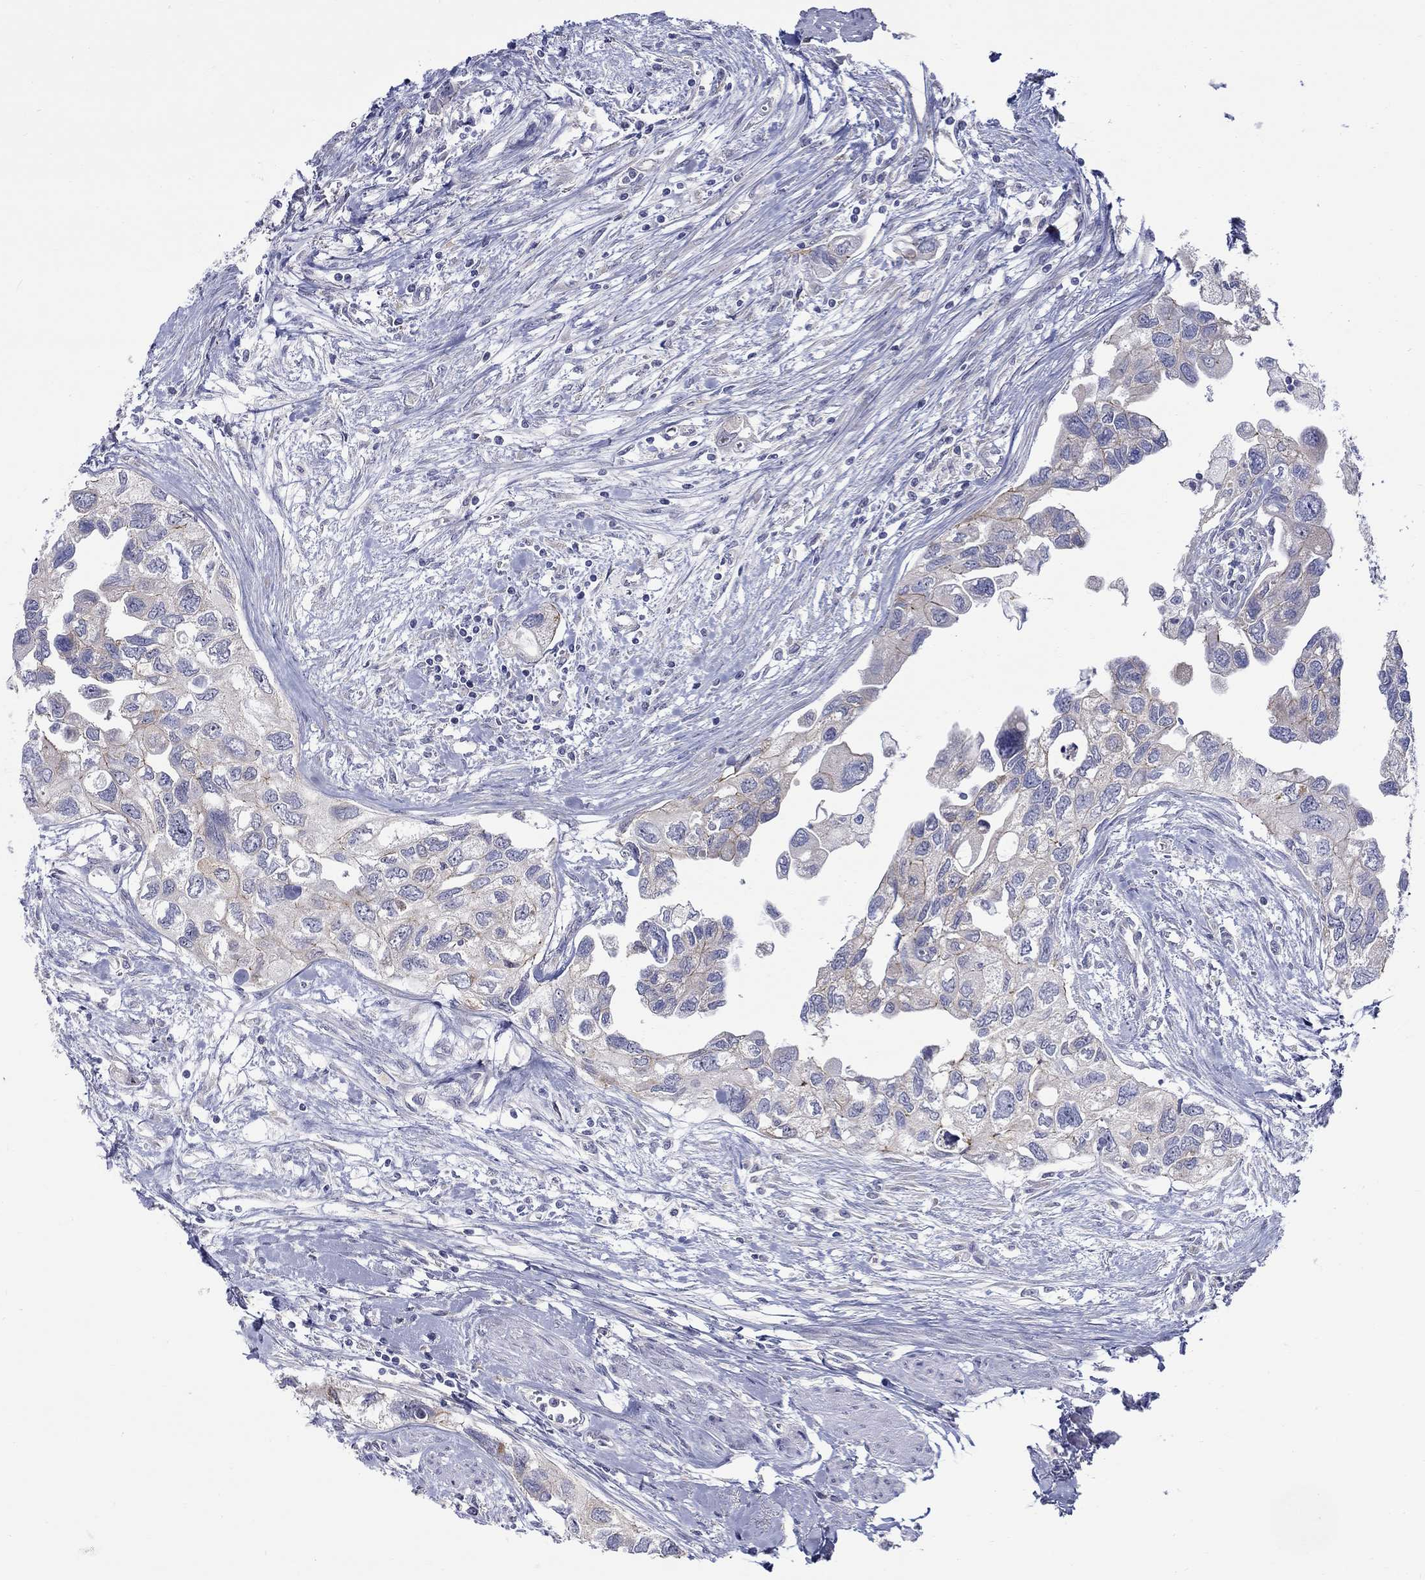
{"staining": {"intensity": "negative", "quantity": "none", "location": "none"}, "tissue": "urothelial cancer", "cell_type": "Tumor cells", "image_type": "cancer", "snomed": [{"axis": "morphology", "description": "Urothelial carcinoma, High grade"}, {"axis": "topography", "description": "Urinary bladder"}], "caption": "This is an IHC photomicrograph of urothelial carcinoma (high-grade). There is no expression in tumor cells.", "gene": "QRFPR", "patient": {"sex": "male", "age": 59}}